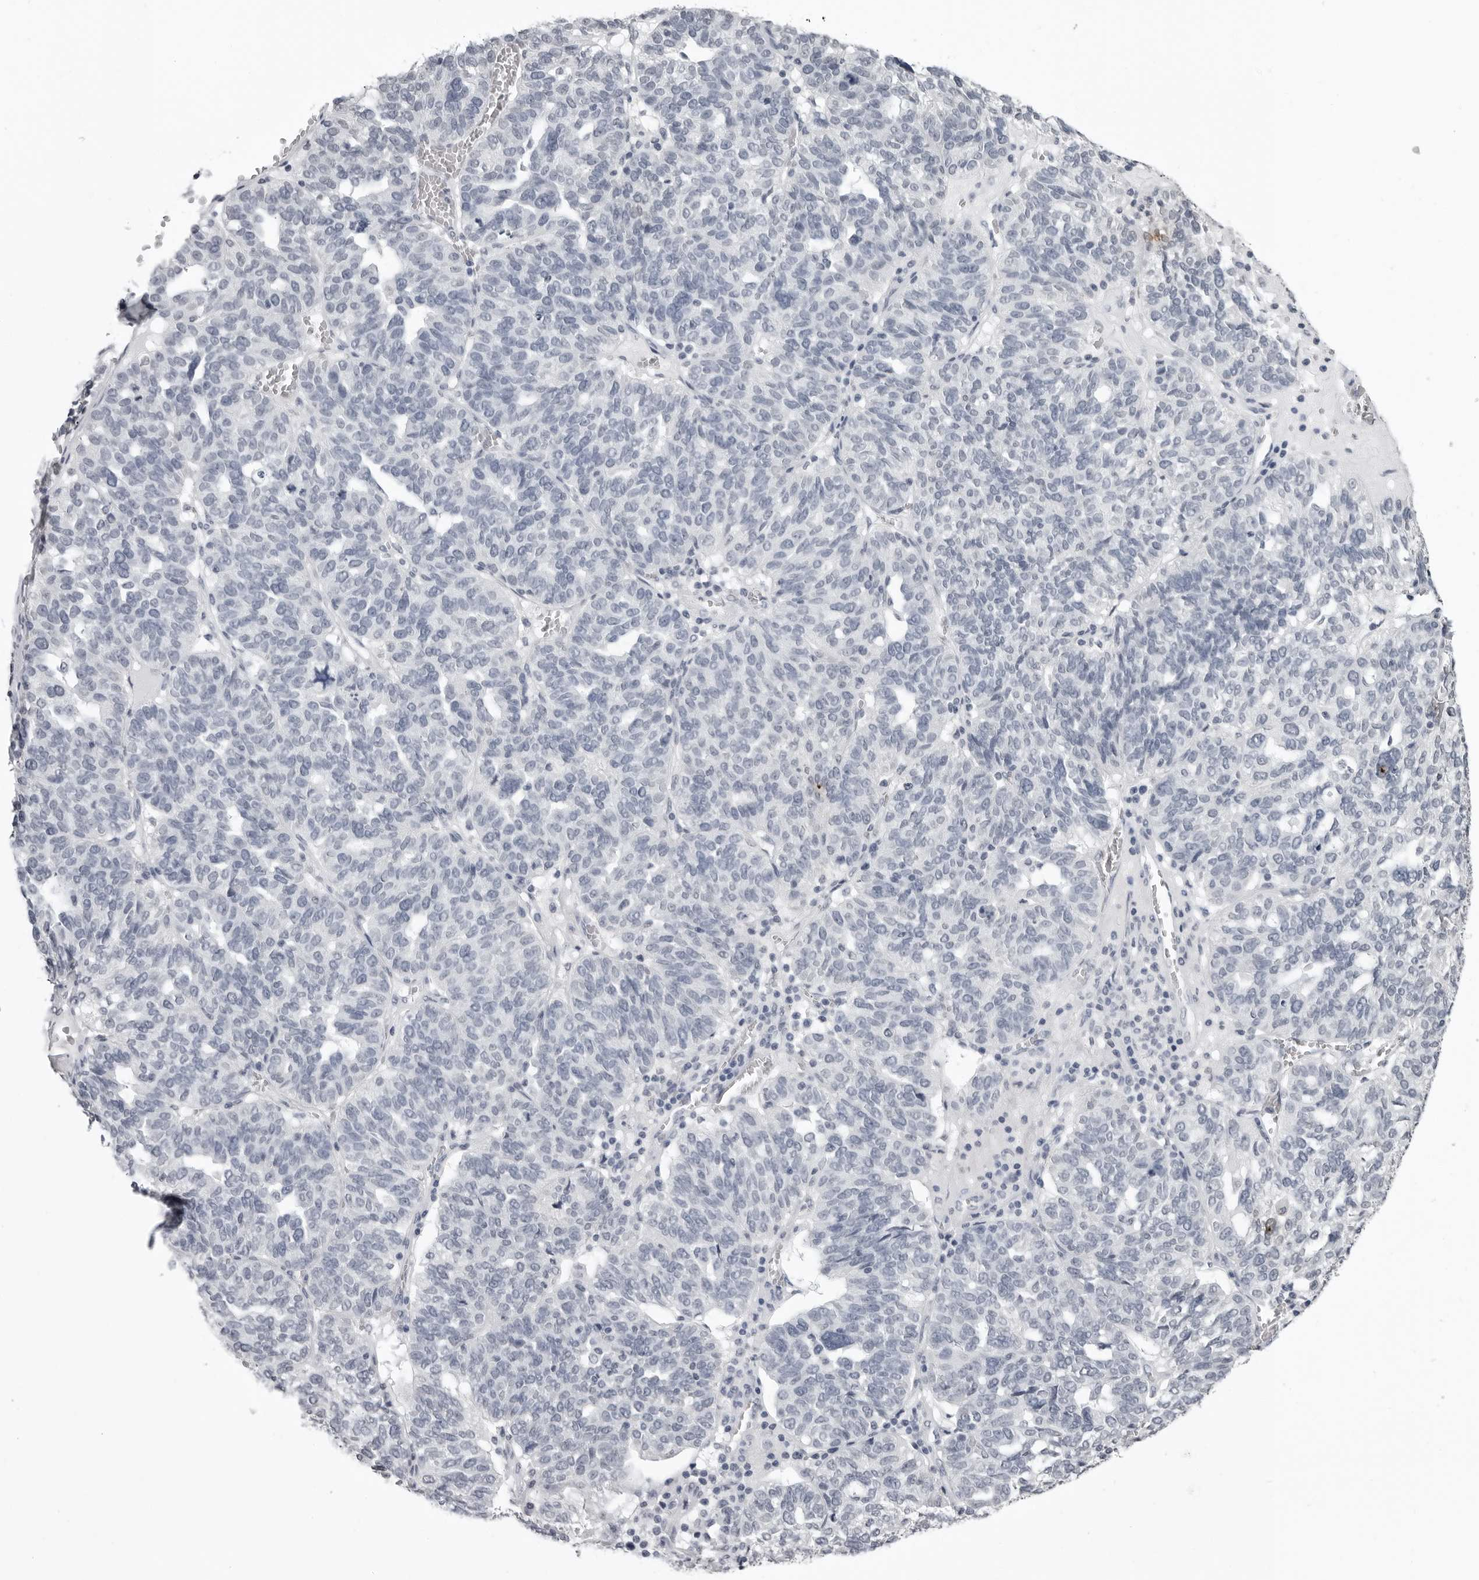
{"staining": {"intensity": "negative", "quantity": "none", "location": "none"}, "tissue": "ovarian cancer", "cell_type": "Tumor cells", "image_type": "cancer", "snomed": [{"axis": "morphology", "description": "Cystadenocarcinoma, serous, NOS"}, {"axis": "topography", "description": "Ovary"}], "caption": "Serous cystadenocarcinoma (ovarian) was stained to show a protein in brown. There is no significant positivity in tumor cells.", "gene": "HEPACAM", "patient": {"sex": "female", "age": 59}}